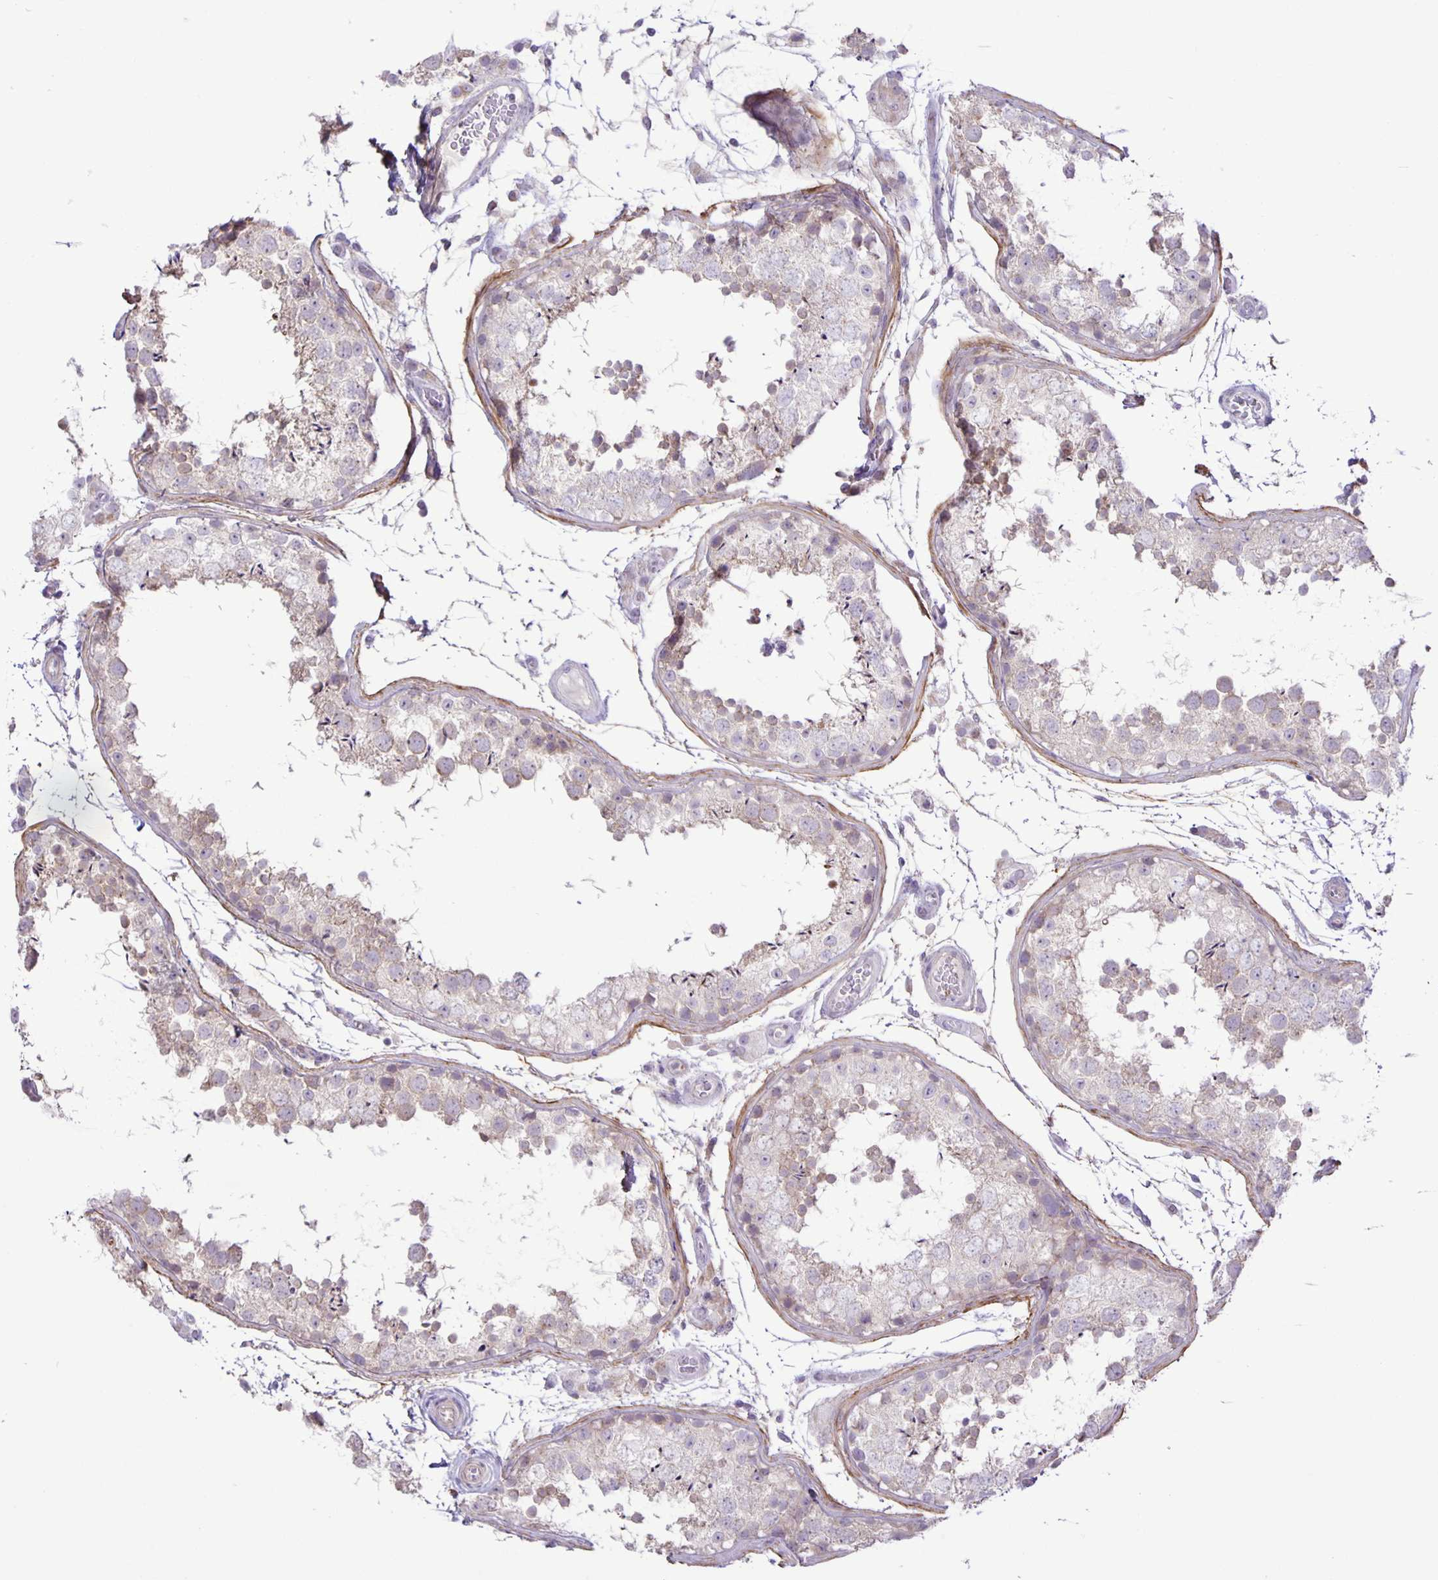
{"staining": {"intensity": "weak", "quantity": "<25%", "location": "cytoplasmic/membranous"}, "tissue": "testis", "cell_type": "Cells in seminiferous ducts", "image_type": "normal", "snomed": [{"axis": "morphology", "description": "Normal tissue, NOS"}, {"axis": "topography", "description": "Testis"}], "caption": "DAB (3,3'-diaminobenzidine) immunohistochemical staining of unremarkable testis displays no significant expression in cells in seminiferous ducts.", "gene": "ADCK1", "patient": {"sex": "male", "age": 29}}